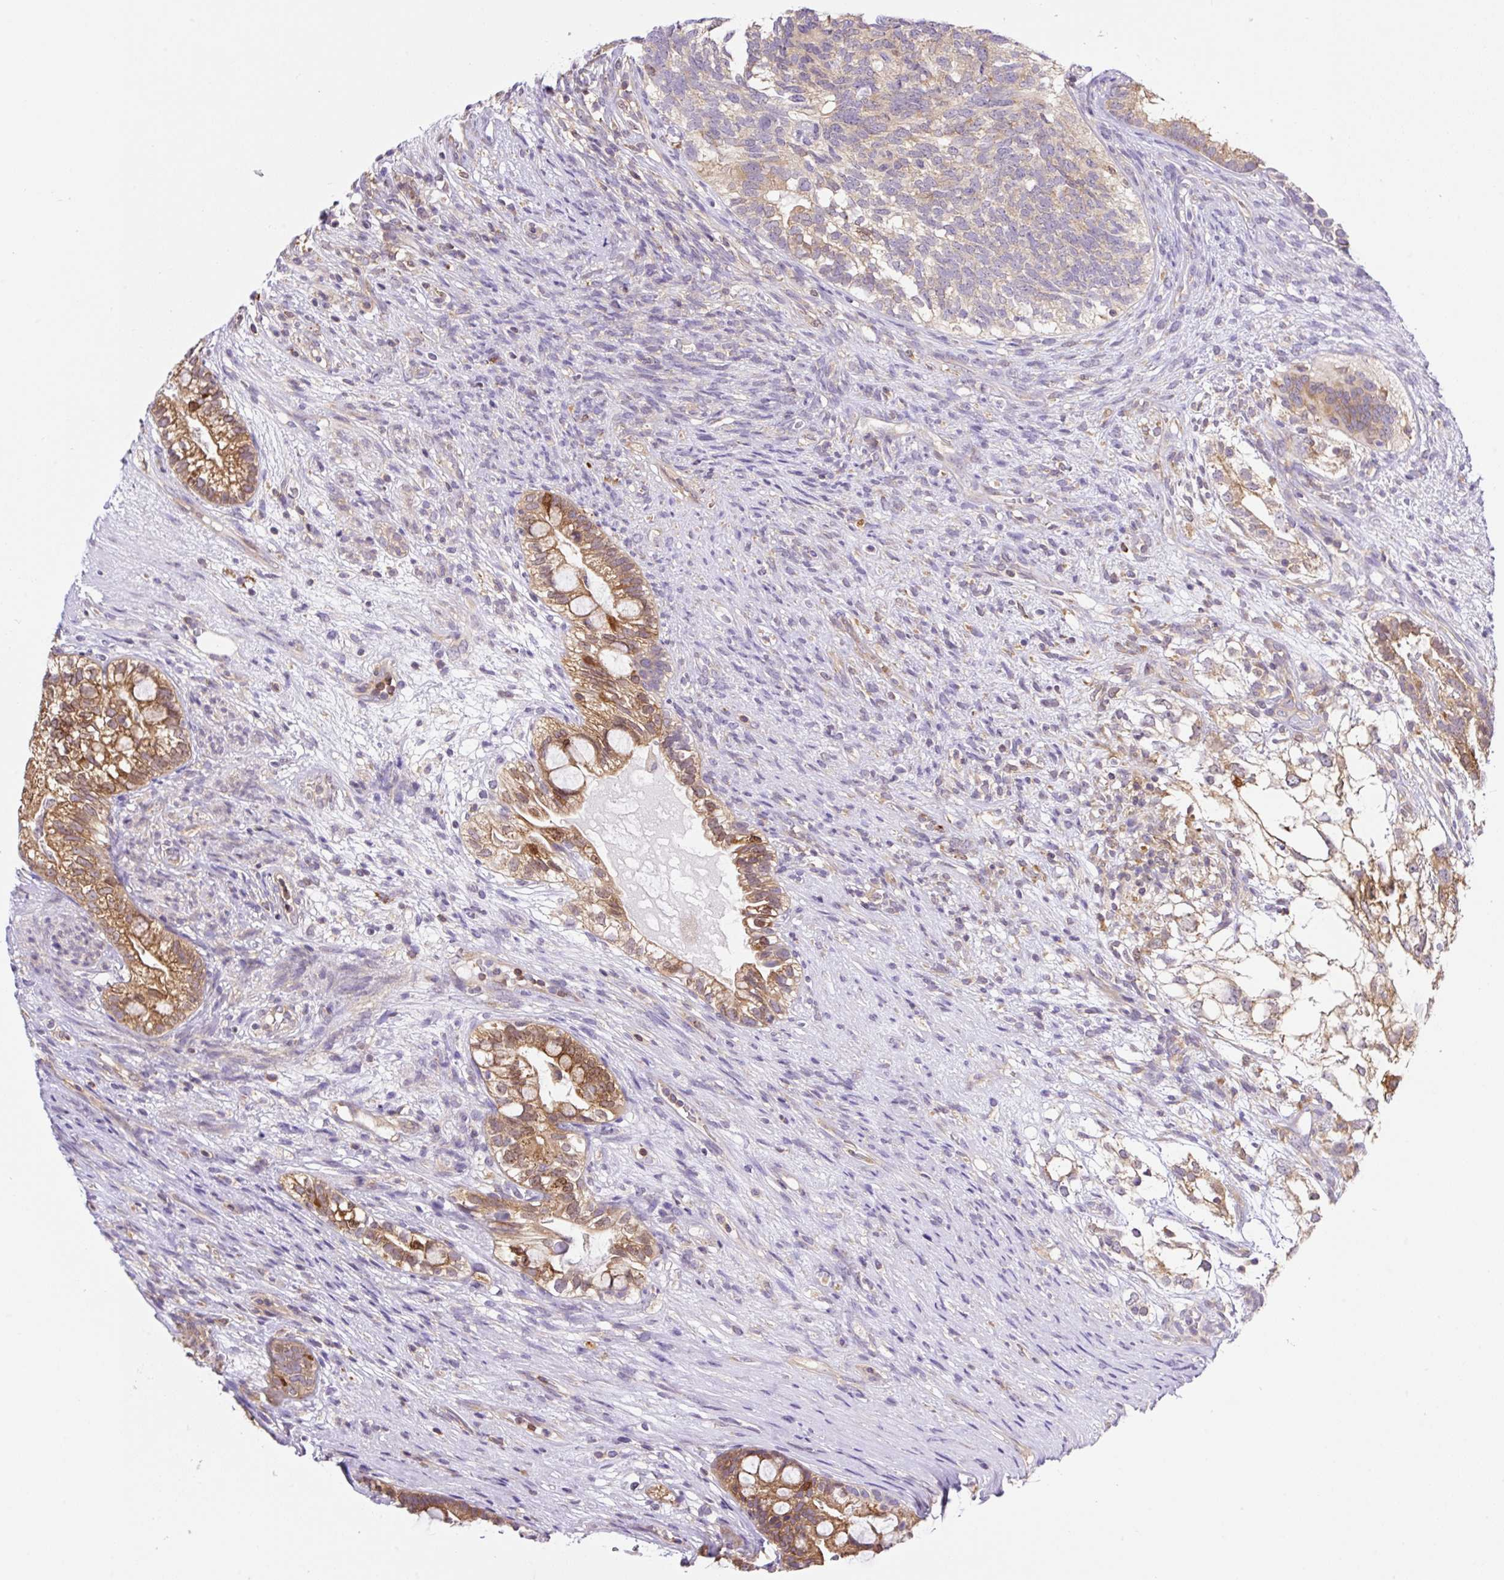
{"staining": {"intensity": "moderate", "quantity": ">75%", "location": "cytoplasmic/membranous"}, "tissue": "testis cancer", "cell_type": "Tumor cells", "image_type": "cancer", "snomed": [{"axis": "morphology", "description": "Seminoma, NOS"}, {"axis": "morphology", "description": "Carcinoma, Embryonal, NOS"}, {"axis": "topography", "description": "Testis"}], "caption": "Protein analysis of testis cancer (embryonal carcinoma) tissue reveals moderate cytoplasmic/membranous positivity in about >75% of tumor cells.", "gene": "CAMK2B", "patient": {"sex": "male", "age": 41}}